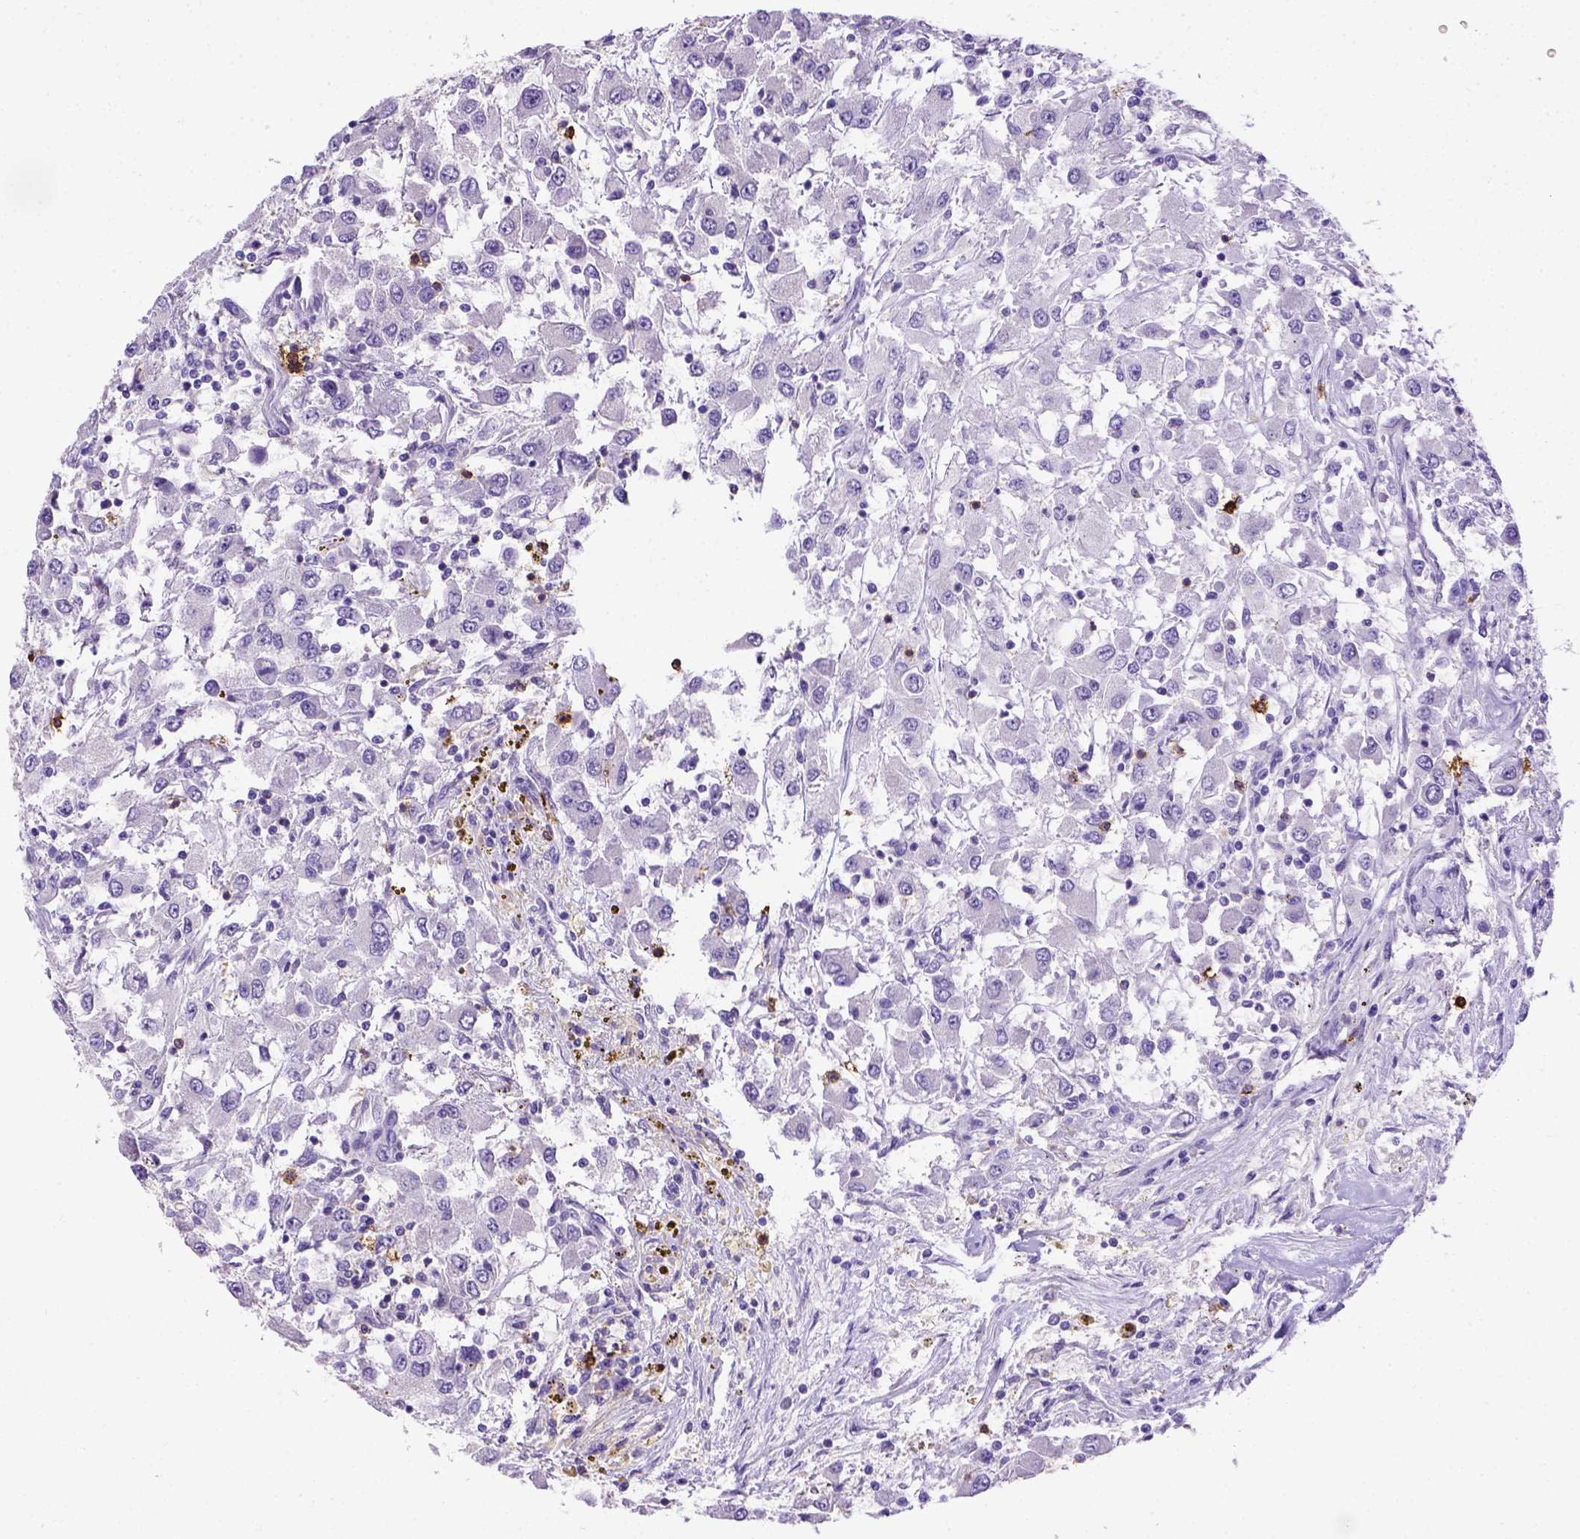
{"staining": {"intensity": "negative", "quantity": "none", "location": "none"}, "tissue": "renal cancer", "cell_type": "Tumor cells", "image_type": "cancer", "snomed": [{"axis": "morphology", "description": "Adenocarcinoma, NOS"}, {"axis": "topography", "description": "Kidney"}], "caption": "Immunohistochemistry (IHC) micrograph of neoplastic tissue: adenocarcinoma (renal) stained with DAB (3,3'-diaminobenzidine) displays no significant protein expression in tumor cells.", "gene": "B3GAT1", "patient": {"sex": "female", "age": 67}}